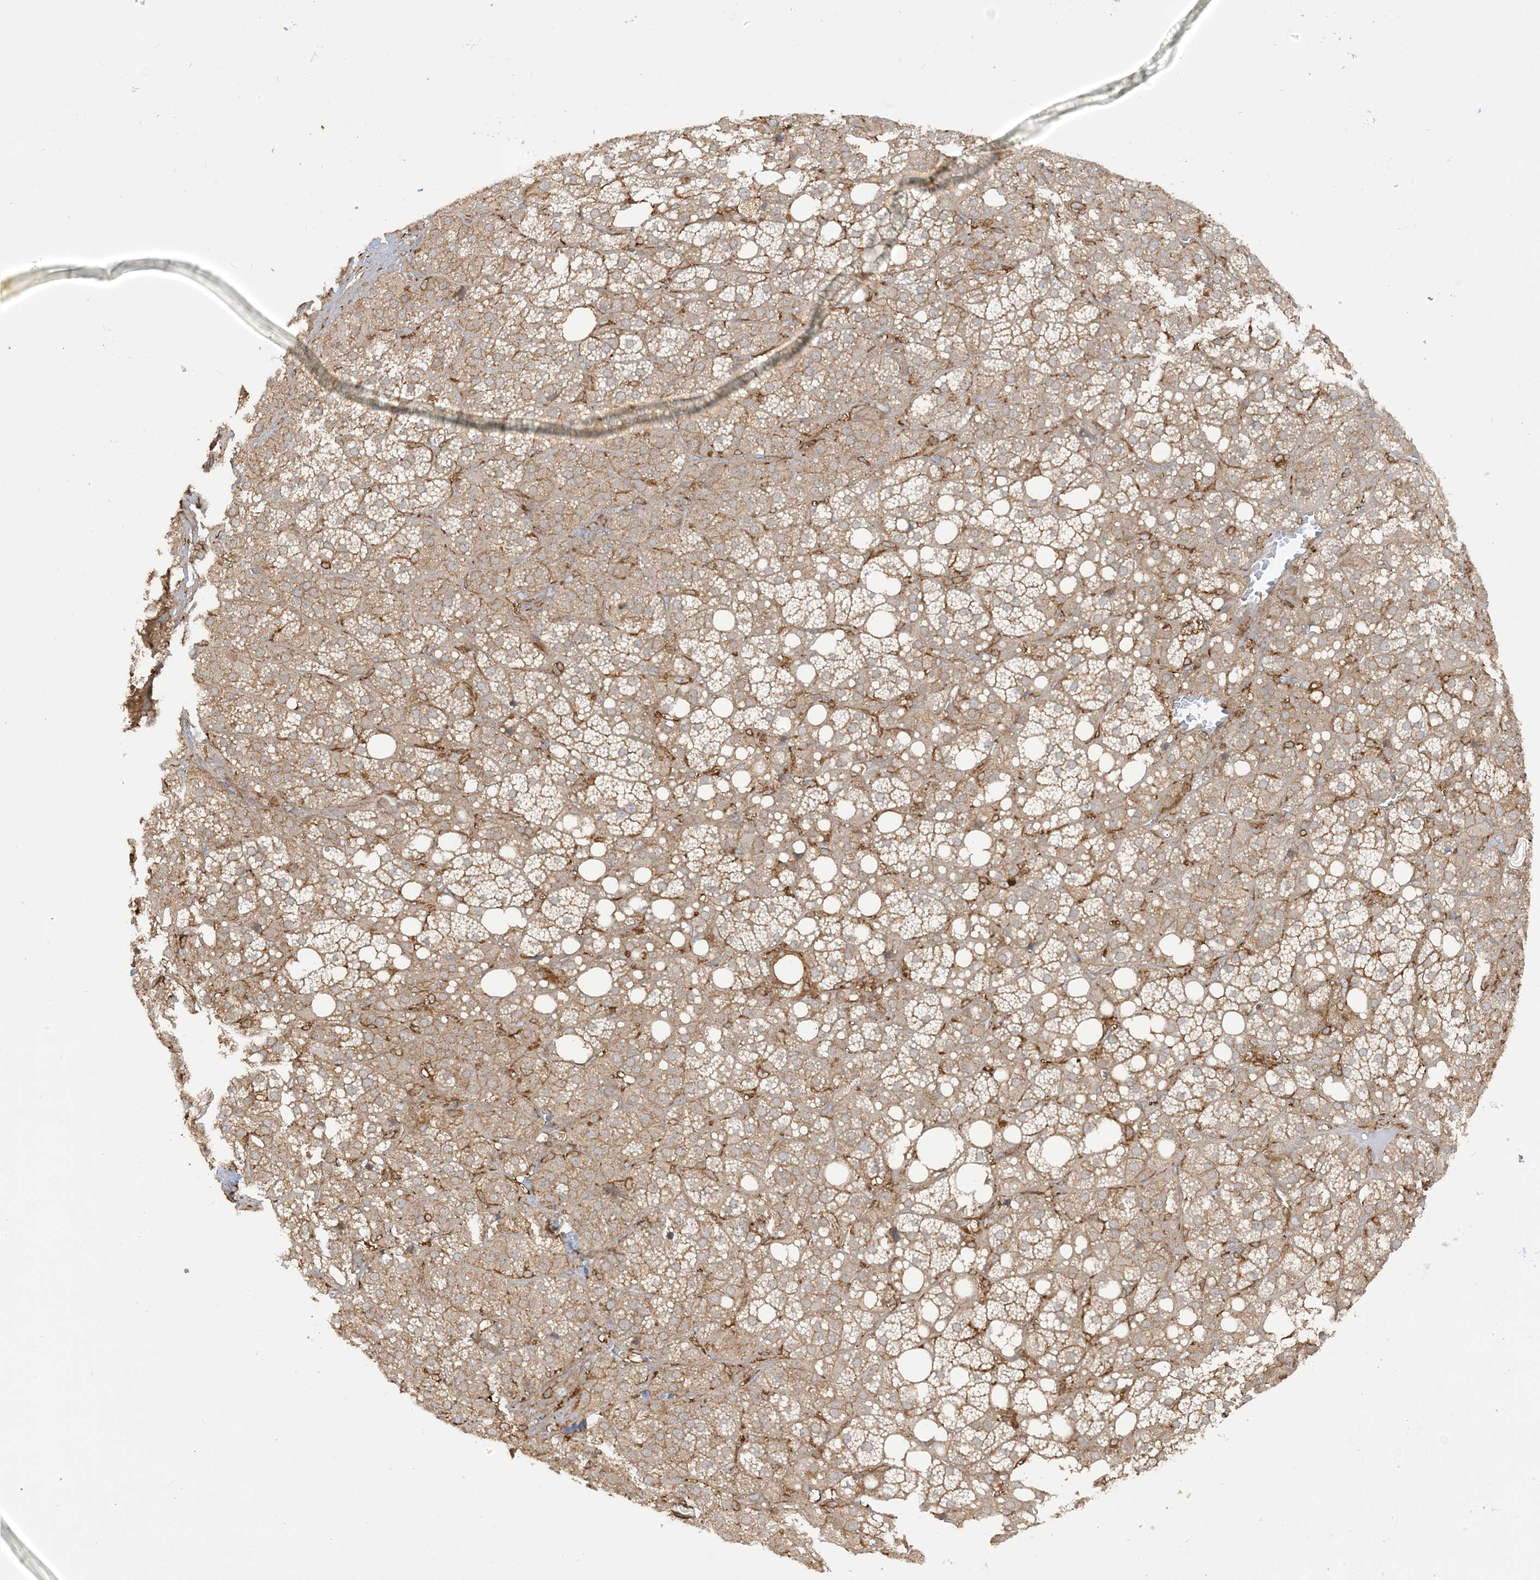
{"staining": {"intensity": "moderate", "quantity": ">75%", "location": "cytoplasmic/membranous"}, "tissue": "adrenal gland", "cell_type": "Glandular cells", "image_type": "normal", "snomed": [{"axis": "morphology", "description": "Normal tissue, NOS"}, {"axis": "topography", "description": "Adrenal gland"}], "caption": "The immunohistochemical stain shows moderate cytoplasmic/membranous staining in glandular cells of benign adrenal gland. Ihc stains the protein in brown and the nuclei are stained blue.", "gene": "CAPZB", "patient": {"sex": "female", "age": 59}}